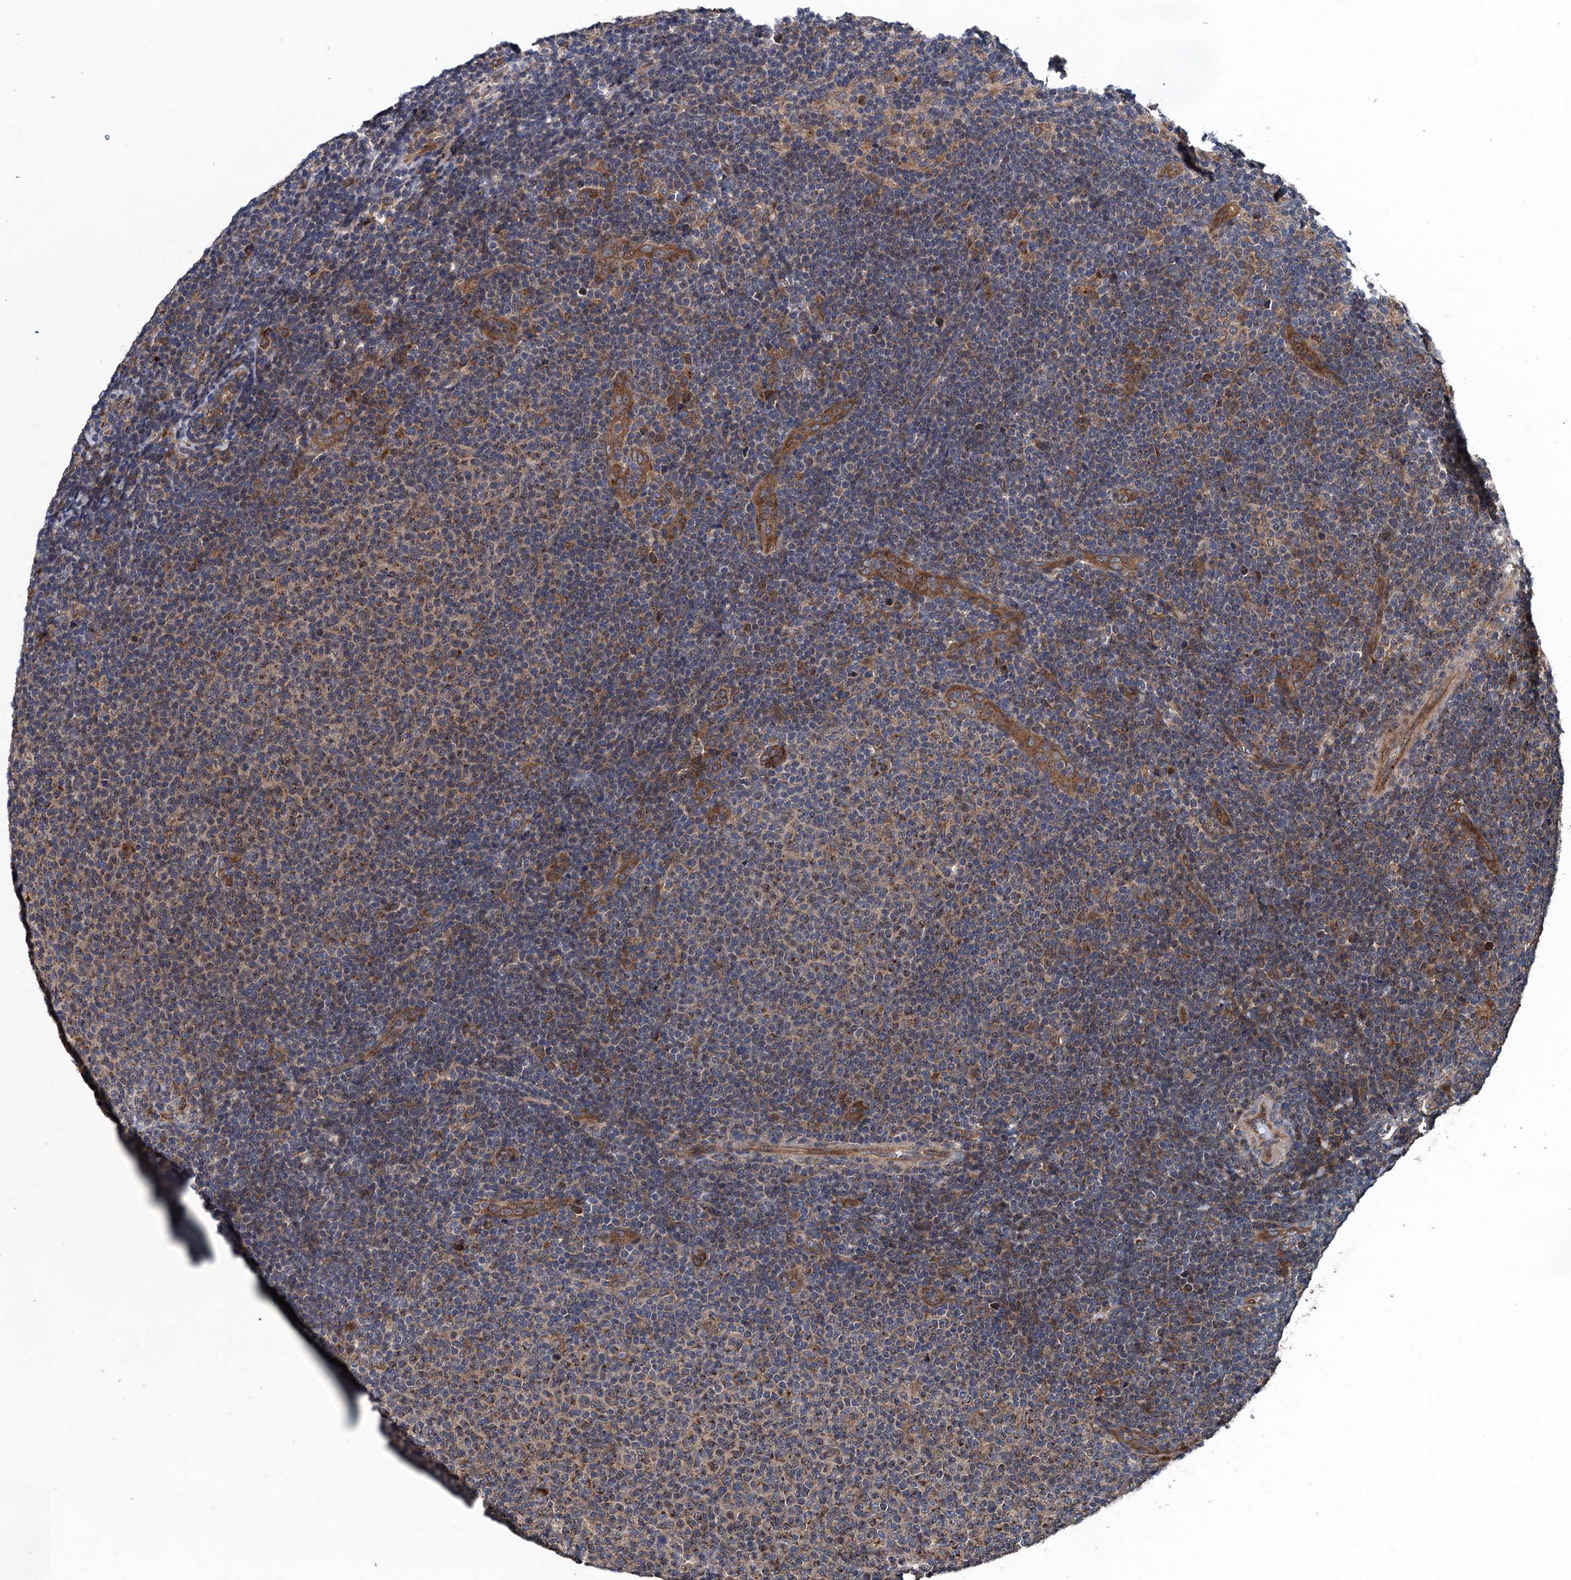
{"staining": {"intensity": "weak", "quantity": "25%-75%", "location": "cytoplasmic/membranous"}, "tissue": "lymphoma", "cell_type": "Tumor cells", "image_type": "cancer", "snomed": [{"axis": "morphology", "description": "Malignant lymphoma, non-Hodgkin's type, Low grade"}, {"axis": "topography", "description": "Lymph node"}], "caption": "The micrograph shows staining of low-grade malignant lymphoma, non-Hodgkin's type, revealing weak cytoplasmic/membranous protein staining (brown color) within tumor cells.", "gene": "BLTP3B", "patient": {"sex": "male", "age": 66}}